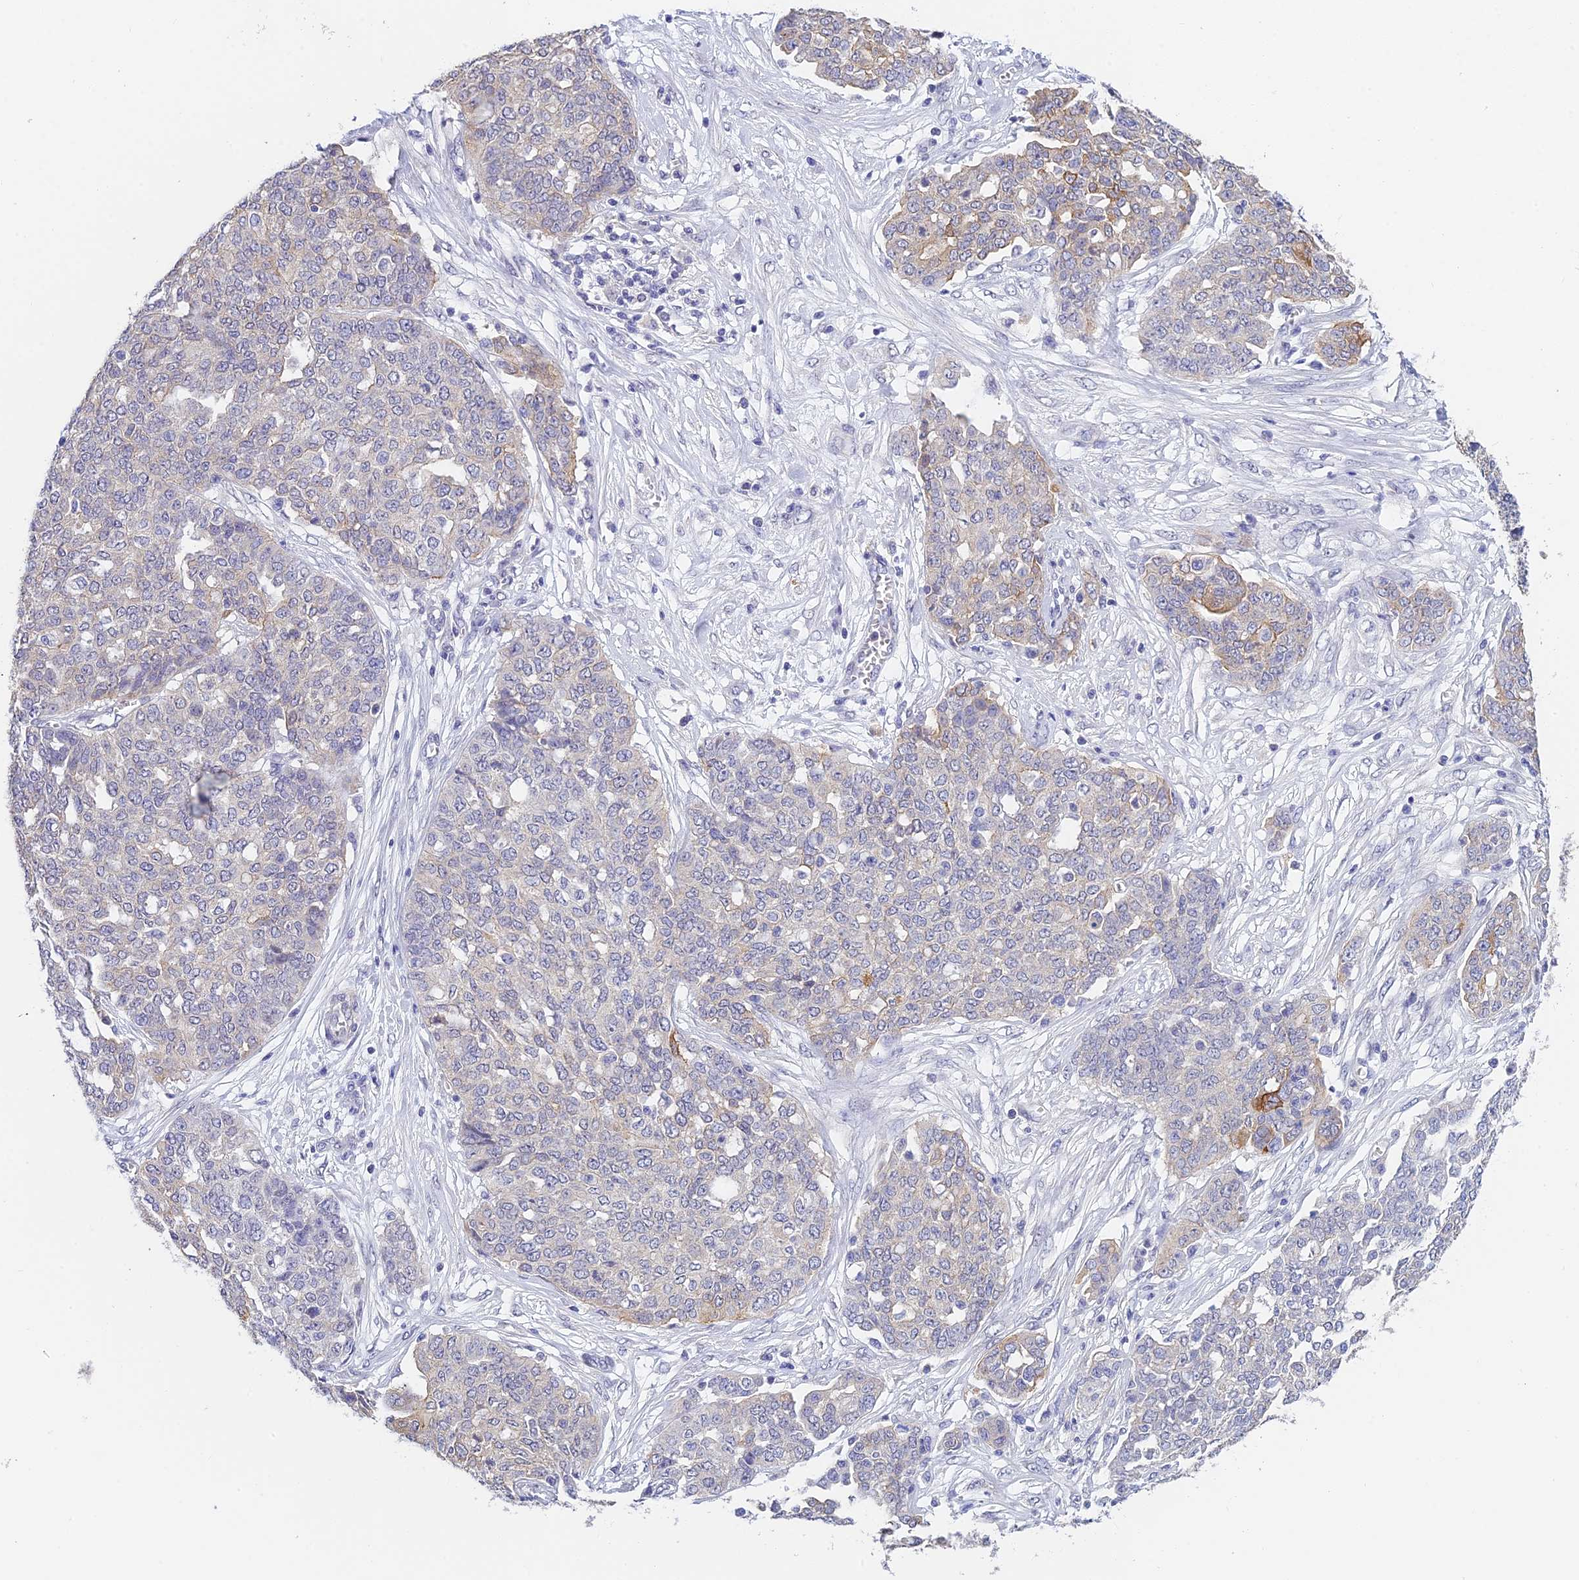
{"staining": {"intensity": "weak", "quantity": "<25%", "location": "cytoplasmic/membranous"}, "tissue": "ovarian cancer", "cell_type": "Tumor cells", "image_type": "cancer", "snomed": [{"axis": "morphology", "description": "Cystadenocarcinoma, serous, NOS"}, {"axis": "topography", "description": "Soft tissue"}, {"axis": "topography", "description": "Ovary"}], "caption": "IHC micrograph of neoplastic tissue: human ovarian serous cystadenocarcinoma stained with DAB displays no significant protein staining in tumor cells. (Stains: DAB immunohistochemistry with hematoxylin counter stain, Microscopy: brightfield microscopy at high magnification).", "gene": "HOXB1", "patient": {"sex": "female", "age": 57}}